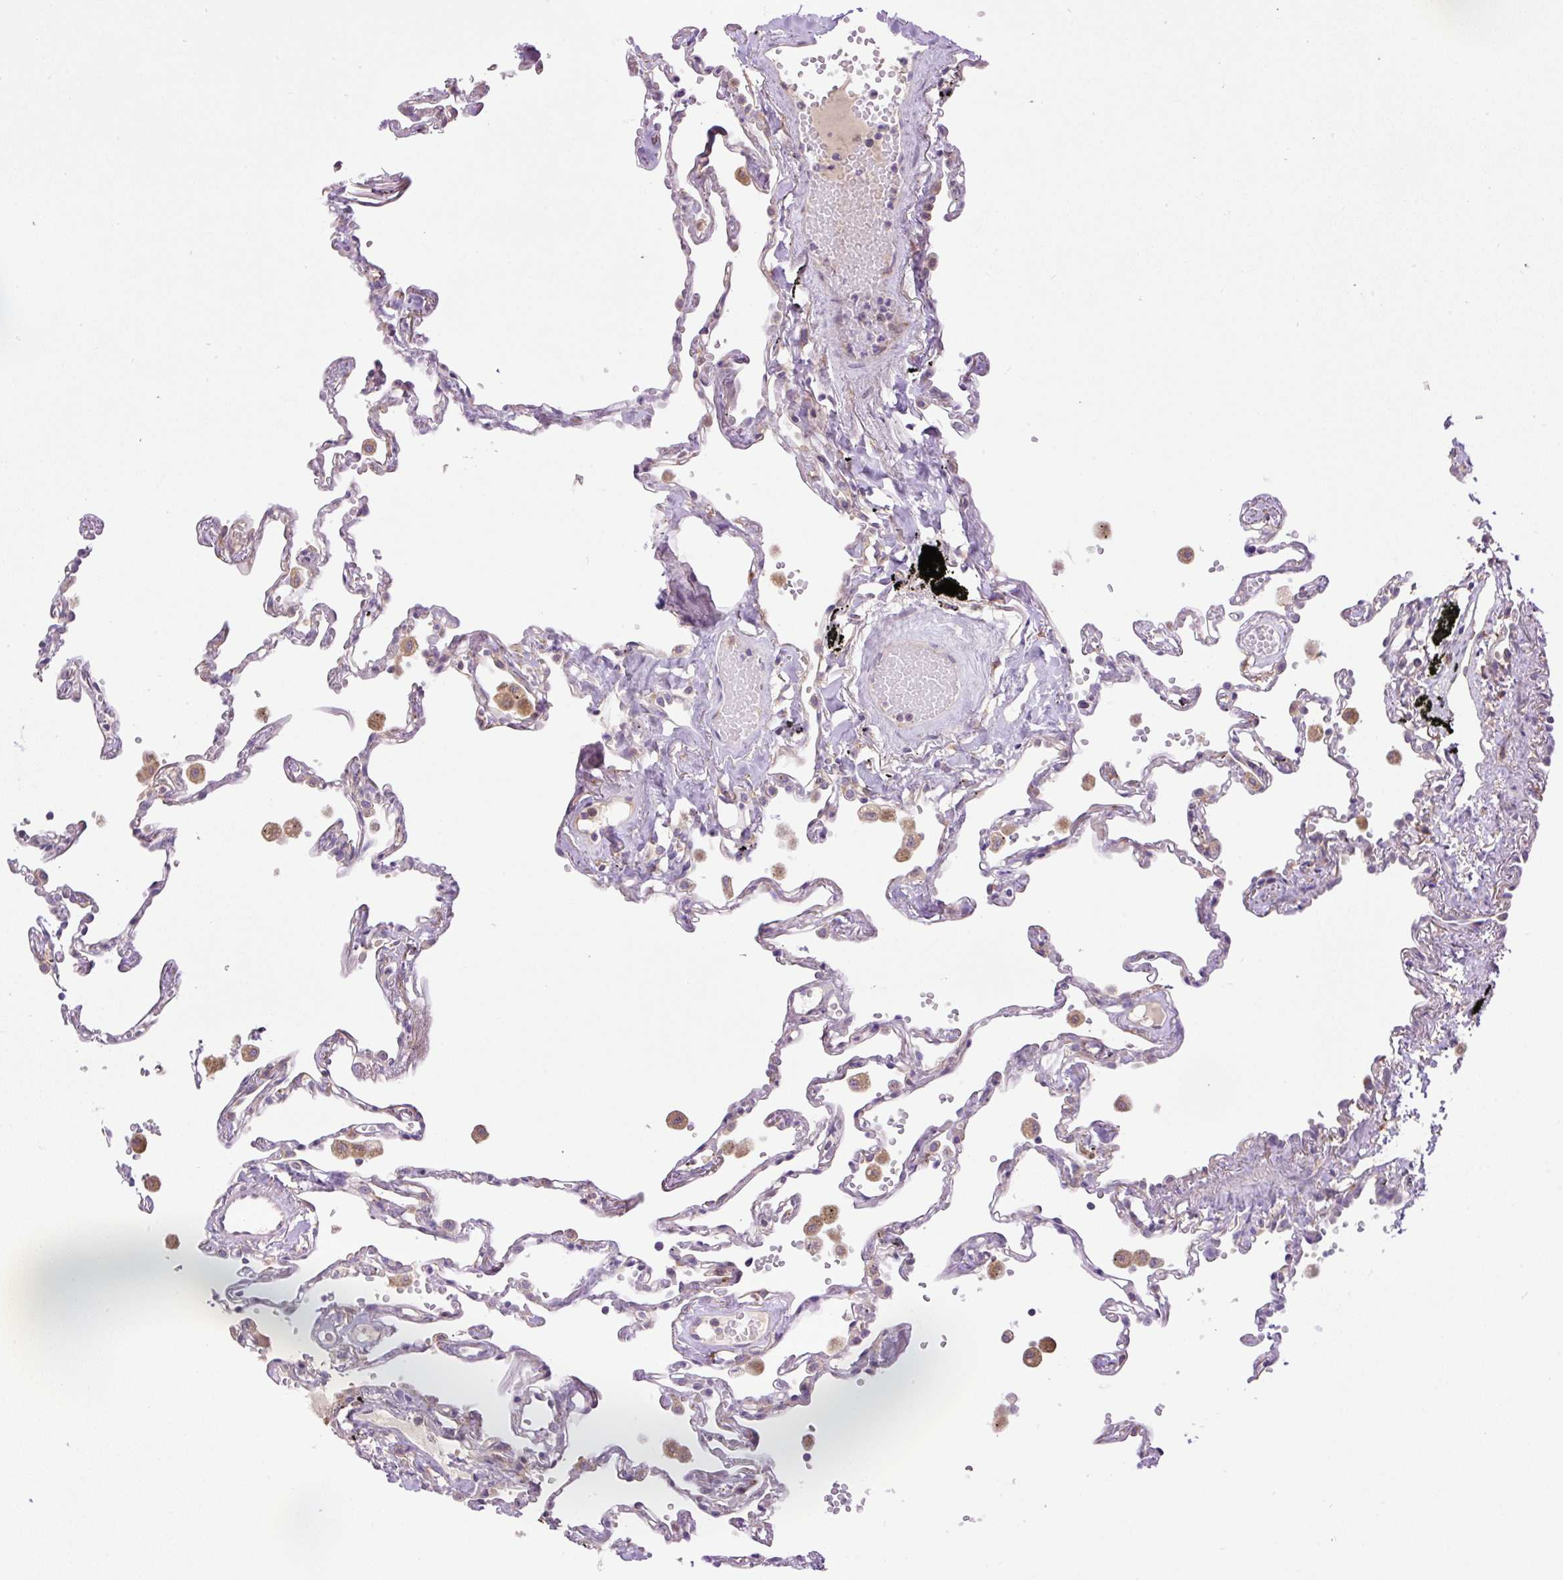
{"staining": {"intensity": "negative", "quantity": "none", "location": "none"}, "tissue": "lung", "cell_type": "Alveolar cells", "image_type": "normal", "snomed": [{"axis": "morphology", "description": "Normal tissue, NOS"}, {"axis": "topography", "description": "Lung"}], "caption": "Protein analysis of benign lung shows no significant staining in alveolar cells. (Stains: DAB immunohistochemistry (IHC) with hematoxylin counter stain, Microscopy: brightfield microscopy at high magnification).", "gene": "POFUT1", "patient": {"sex": "female", "age": 67}}